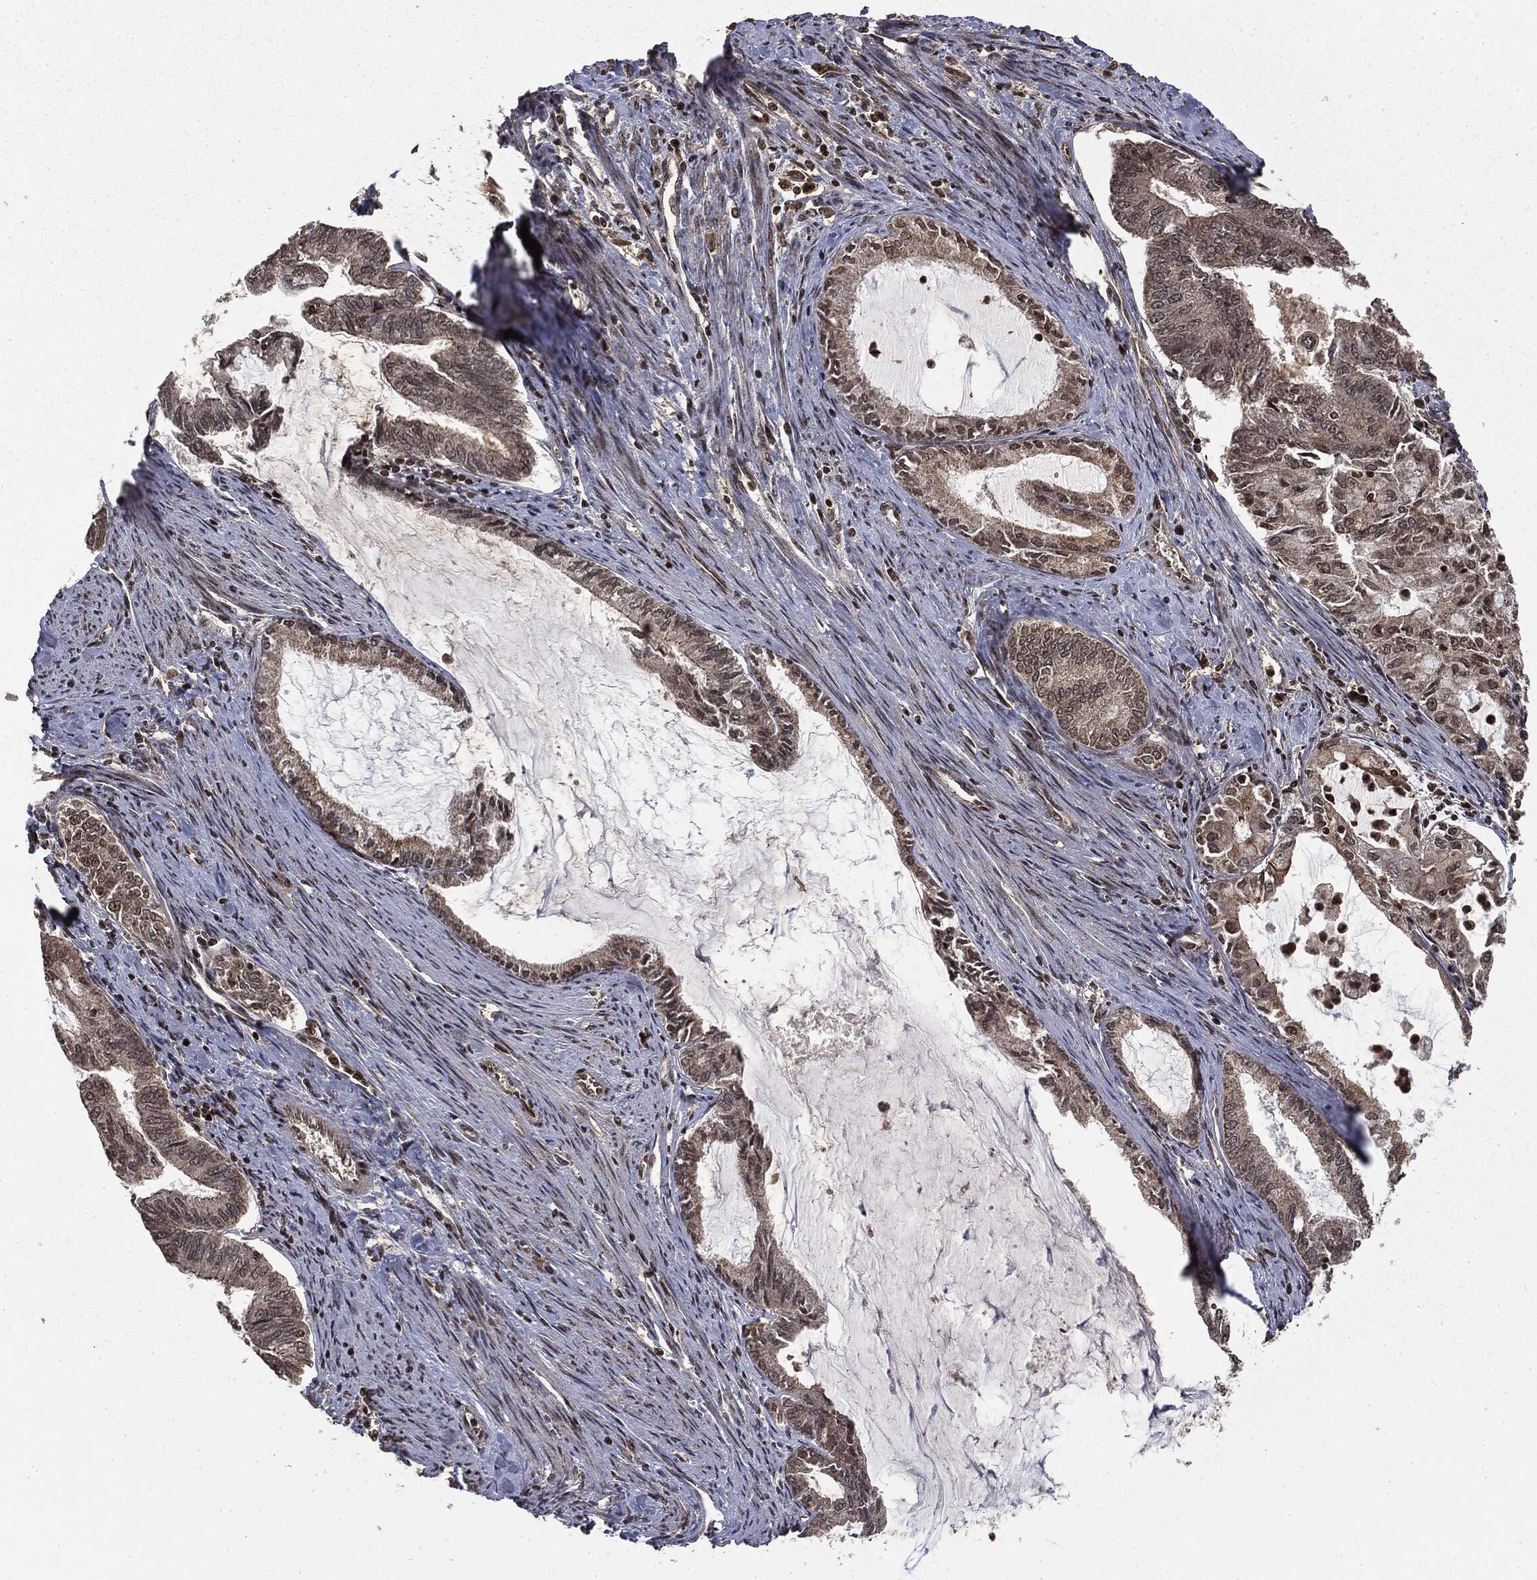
{"staining": {"intensity": "strong", "quantity": "<25%", "location": "nuclear"}, "tissue": "endometrial cancer", "cell_type": "Tumor cells", "image_type": "cancer", "snomed": [{"axis": "morphology", "description": "Adenocarcinoma, NOS"}, {"axis": "topography", "description": "Endometrium"}], "caption": "DAB (3,3'-diaminobenzidine) immunohistochemical staining of human adenocarcinoma (endometrial) shows strong nuclear protein expression in about <25% of tumor cells.", "gene": "CTDP1", "patient": {"sex": "female", "age": 86}}